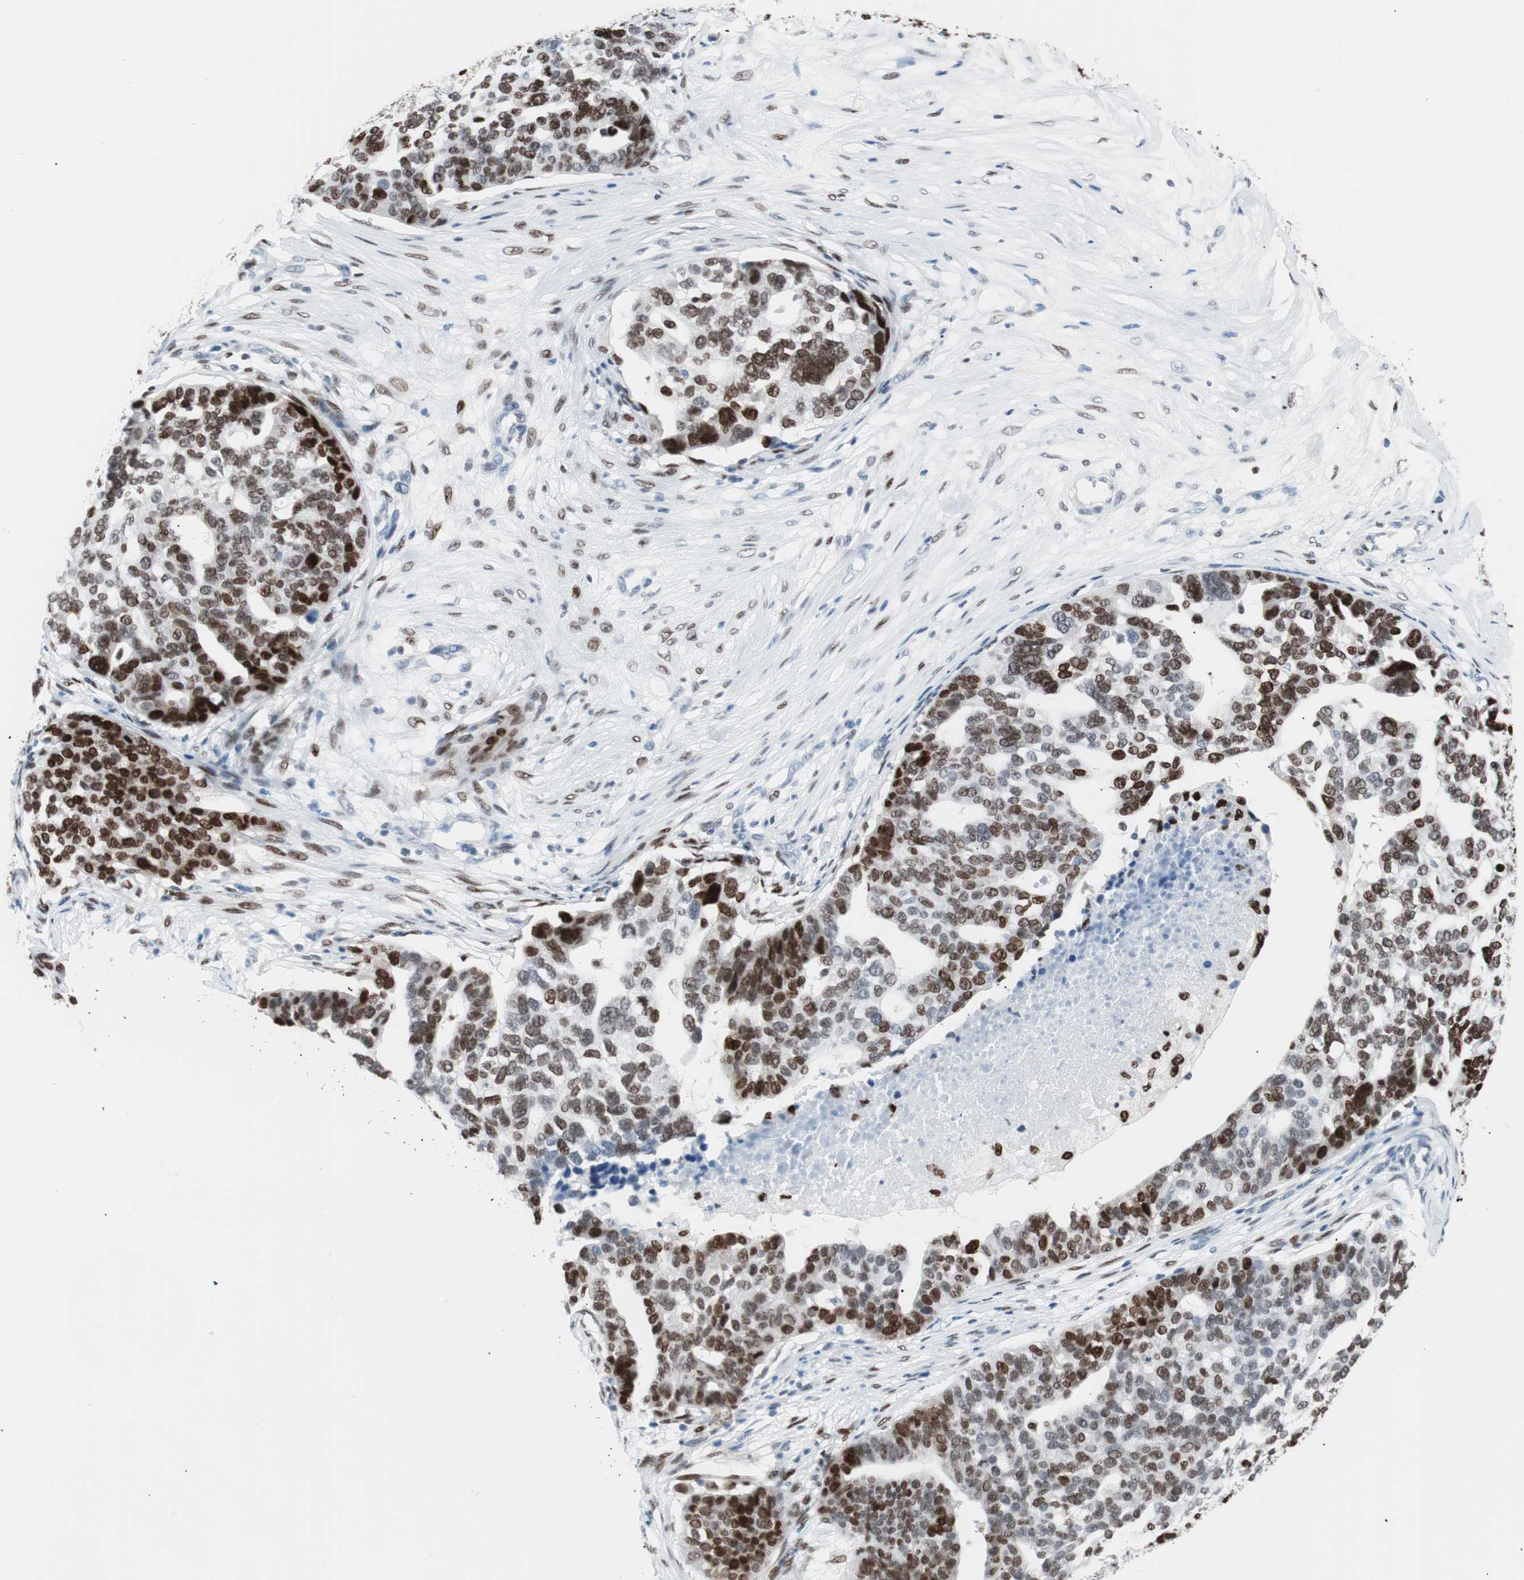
{"staining": {"intensity": "moderate", "quantity": ">75%", "location": "nuclear"}, "tissue": "ovarian cancer", "cell_type": "Tumor cells", "image_type": "cancer", "snomed": [{"axis": "morphology", "description": "Cystadenocarcinoma, serous, NOS"}, {"axis": "topography", "description": "Ovary"}], "caption": "Immunohistochemistry (IHC) of ovarian cancer (serous cystadenocarcinoma) displays medium levels of moderate nuclear positivity in about >75% of tumor cells.", "gene": "CEBPB", "patient": {"sex": "female", "age": 59}}